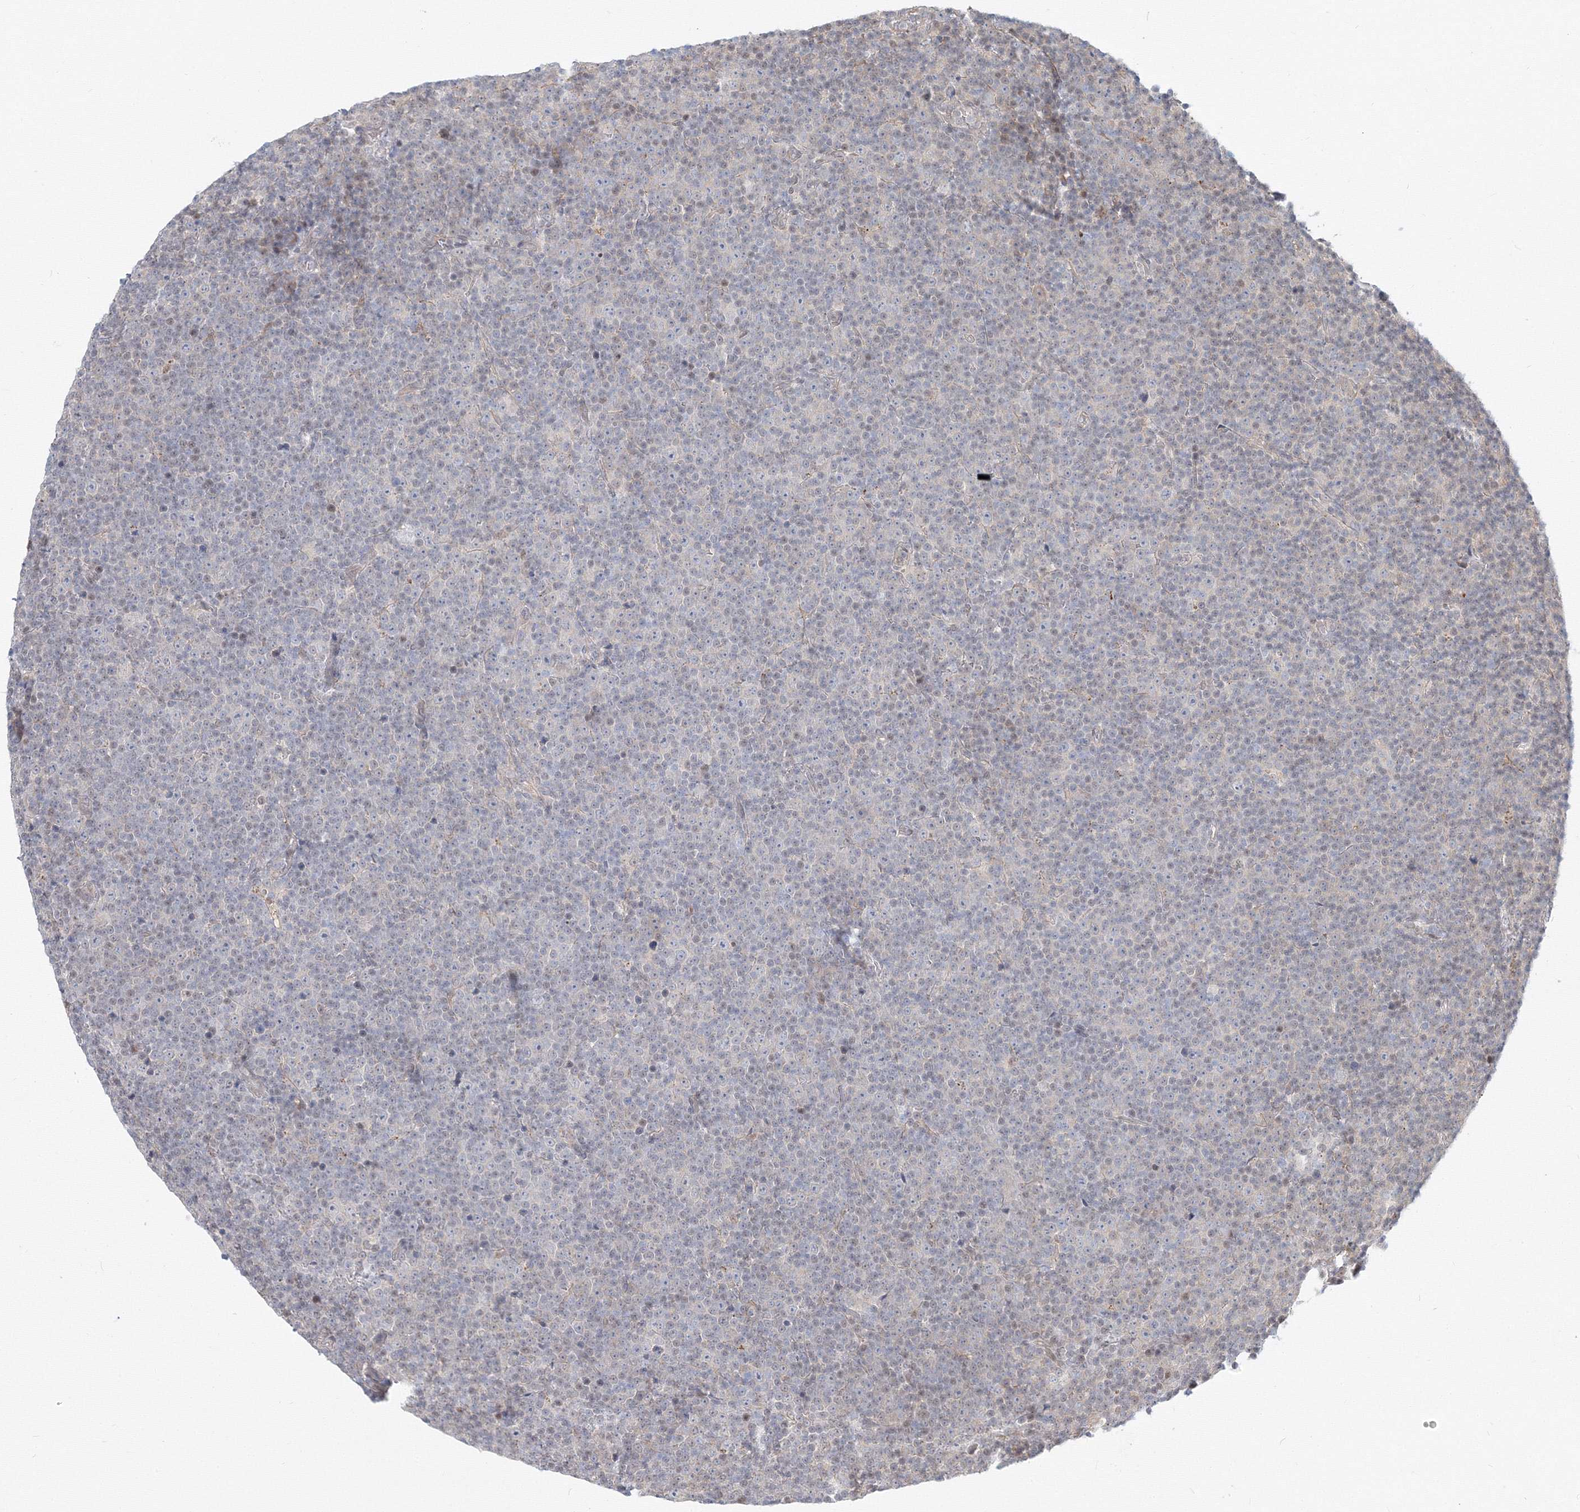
{"staining": {"intensity": "negative", "quantity": "none", "location": "none"}, "tissue": "lymphoma", "cell_type": "Tumor cells", "image_type": "cancer", "snomed": [{"axis": "morphology", "description": "Malignant lymphoma, non-Hodgkin's type, Low grade"}, {"axis": "topography", "description": "Lymph node"}], "caption": "Tumor cells show no significant staining in lymphoma.", "gene": "ARHGAP21", "patient": {"sex": "female", "age": 67}}